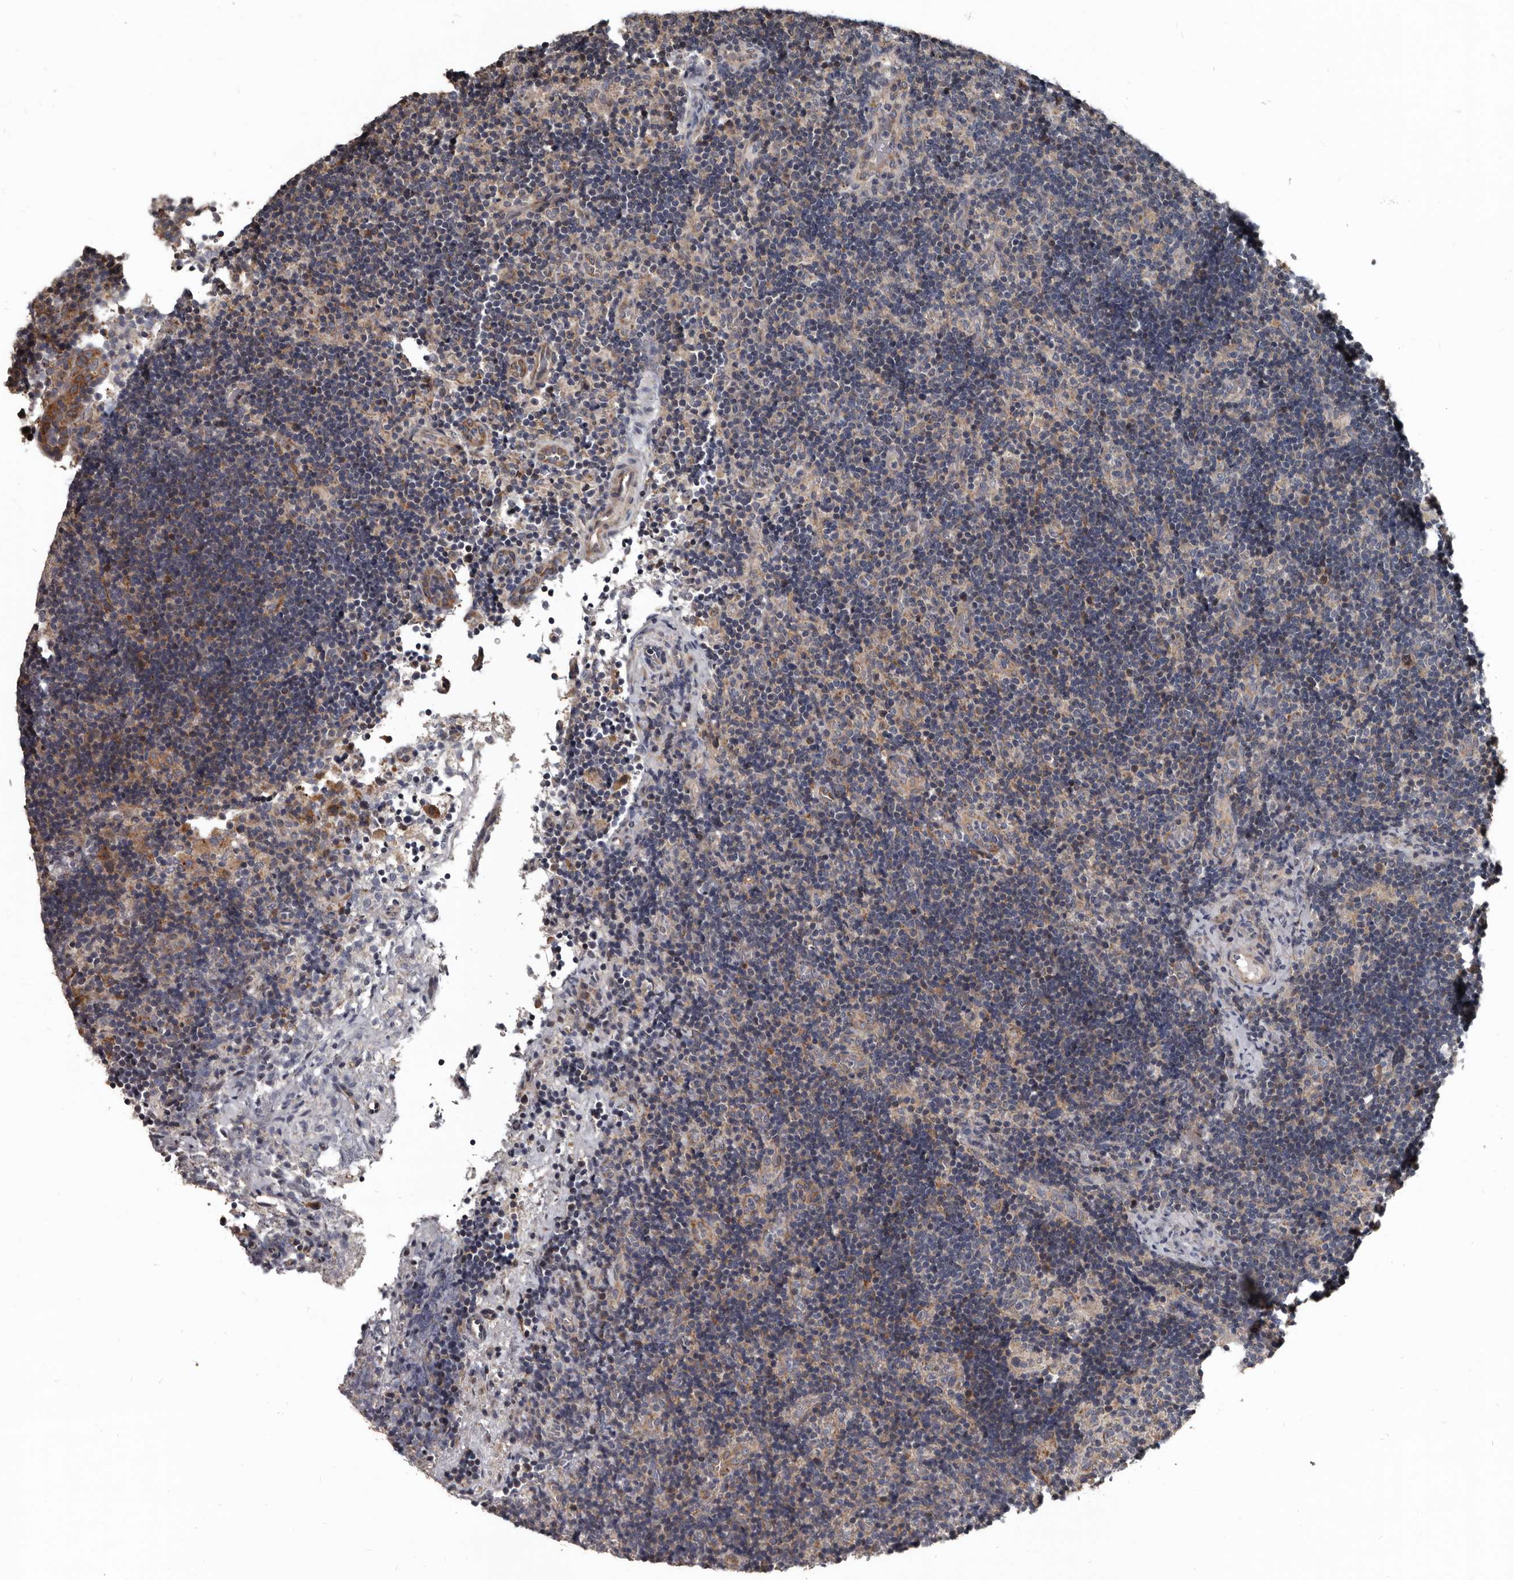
{"staining": {"intensity": "negative", "quantity": "none", "location": "none"}, "tissue": "lymph node", "cell_type": "Germinal center cells", "image_type": "normal", "snomed": [{"axis": "morphology", "description": "Normal tissue, NOS"}, {"axis": "topography", "description": "Lymph node"}], "caption": "This is a histopathology image of immunohistochemistry (IHC) staining of normal lymph node, which shows no expression in germinal center cells.", "gene": "DHPS", "patient": {"sex": "female", "age": 22}}